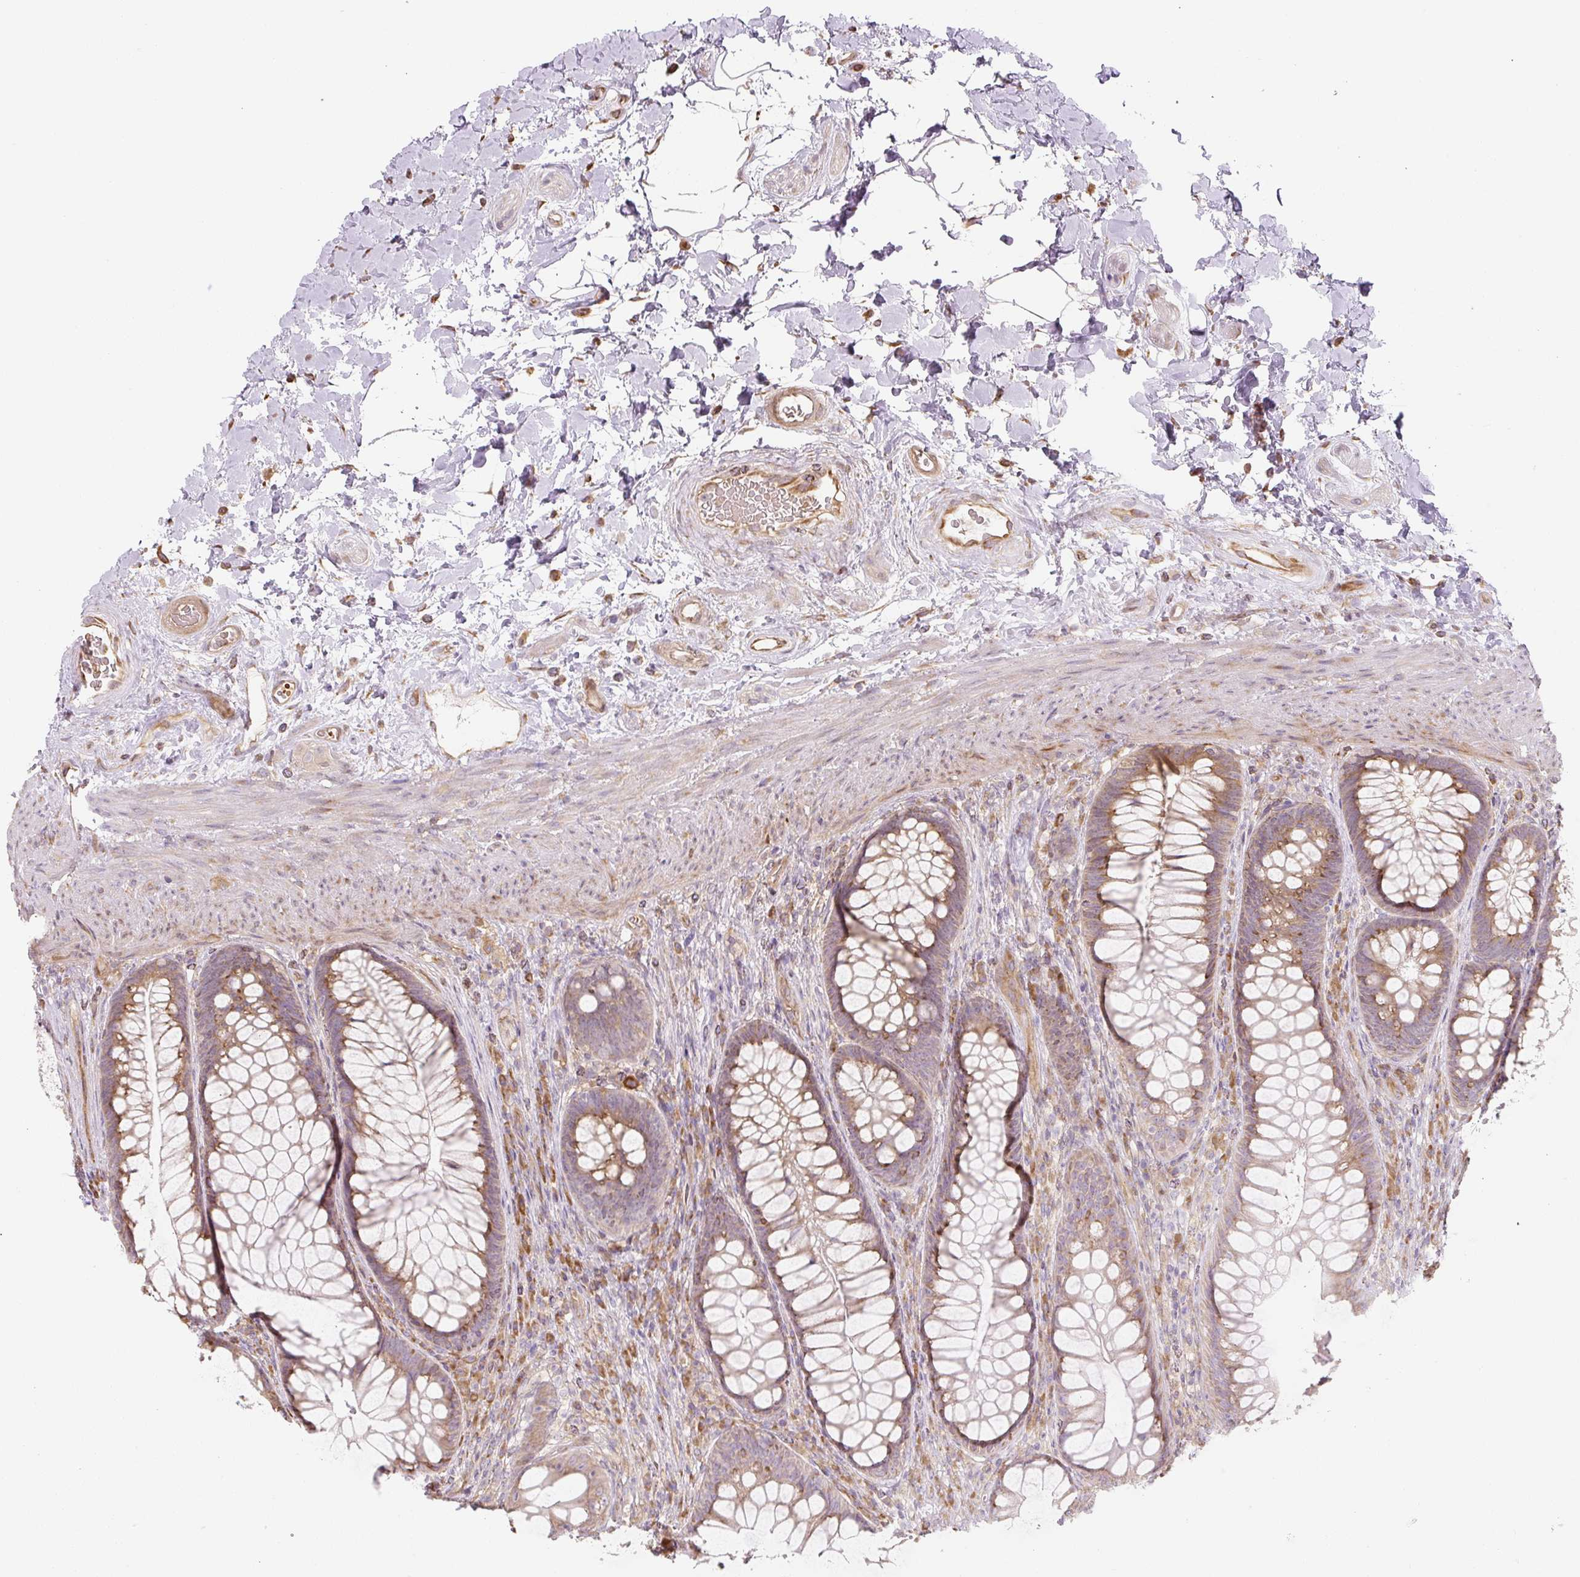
{"staining": {"intensity": "moderate", "quantity": ">75%", "location": "cytoplasmic/membranous"}, "tissue": "rectum", "cell_type": "Glandular cells", "image_type": "normal", "snomed": [{"axis": "morphology", "description": "Normal tissue, NOS"}, {"axis": "topography", "description": "Rectum"}], "caption": "Immunohistochemistry (DAB) staining of unremarkable rectum reveals moderate cytoplasmic/membranous protein expression in about >75% of glandular cells.", "gene": "RASA1", "patient": {"sex": "male", "age": 53}}